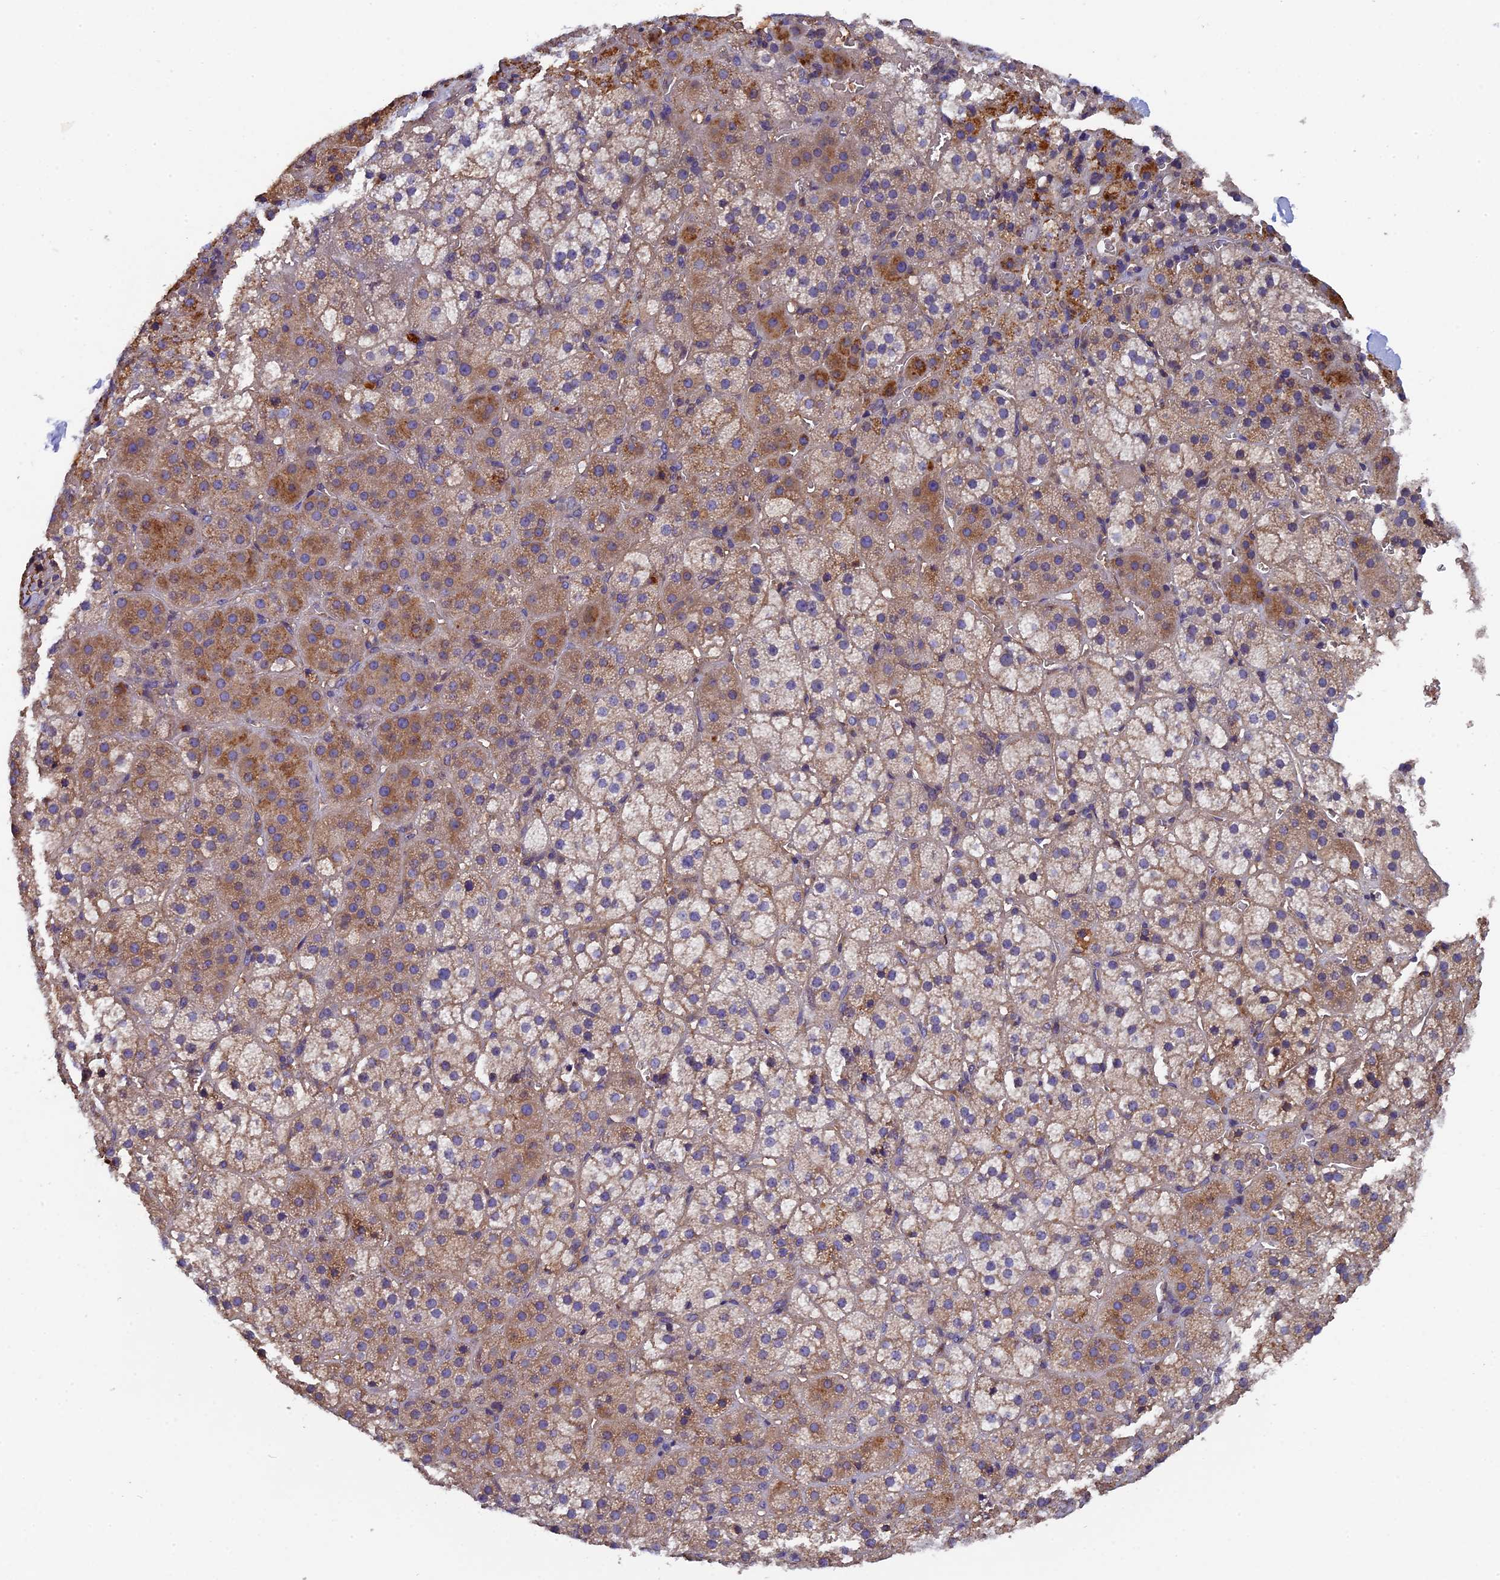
{"staining": {"intensity": "moderate", "quantity": "25%-75%", "location": "cytoplasmic/membranous"}, "tissue": "adrenal gland", "cell_type": "Glandular cells", "image_type": "normal", "snomed": [{"axis": "morphology", "description": "Normal tissue, NOS"}, {"axis": "topography", "description": "Adrenal gland"}], "caption": "Immunohistochemical staining of benign adrenal gland demonstrates medium levels of moderate cytoplasmic/membranous staining in approximately 25%-75% of glandular cells.", "gene": "CCDC153", "patient": {"sex": "female", "age": 44}}